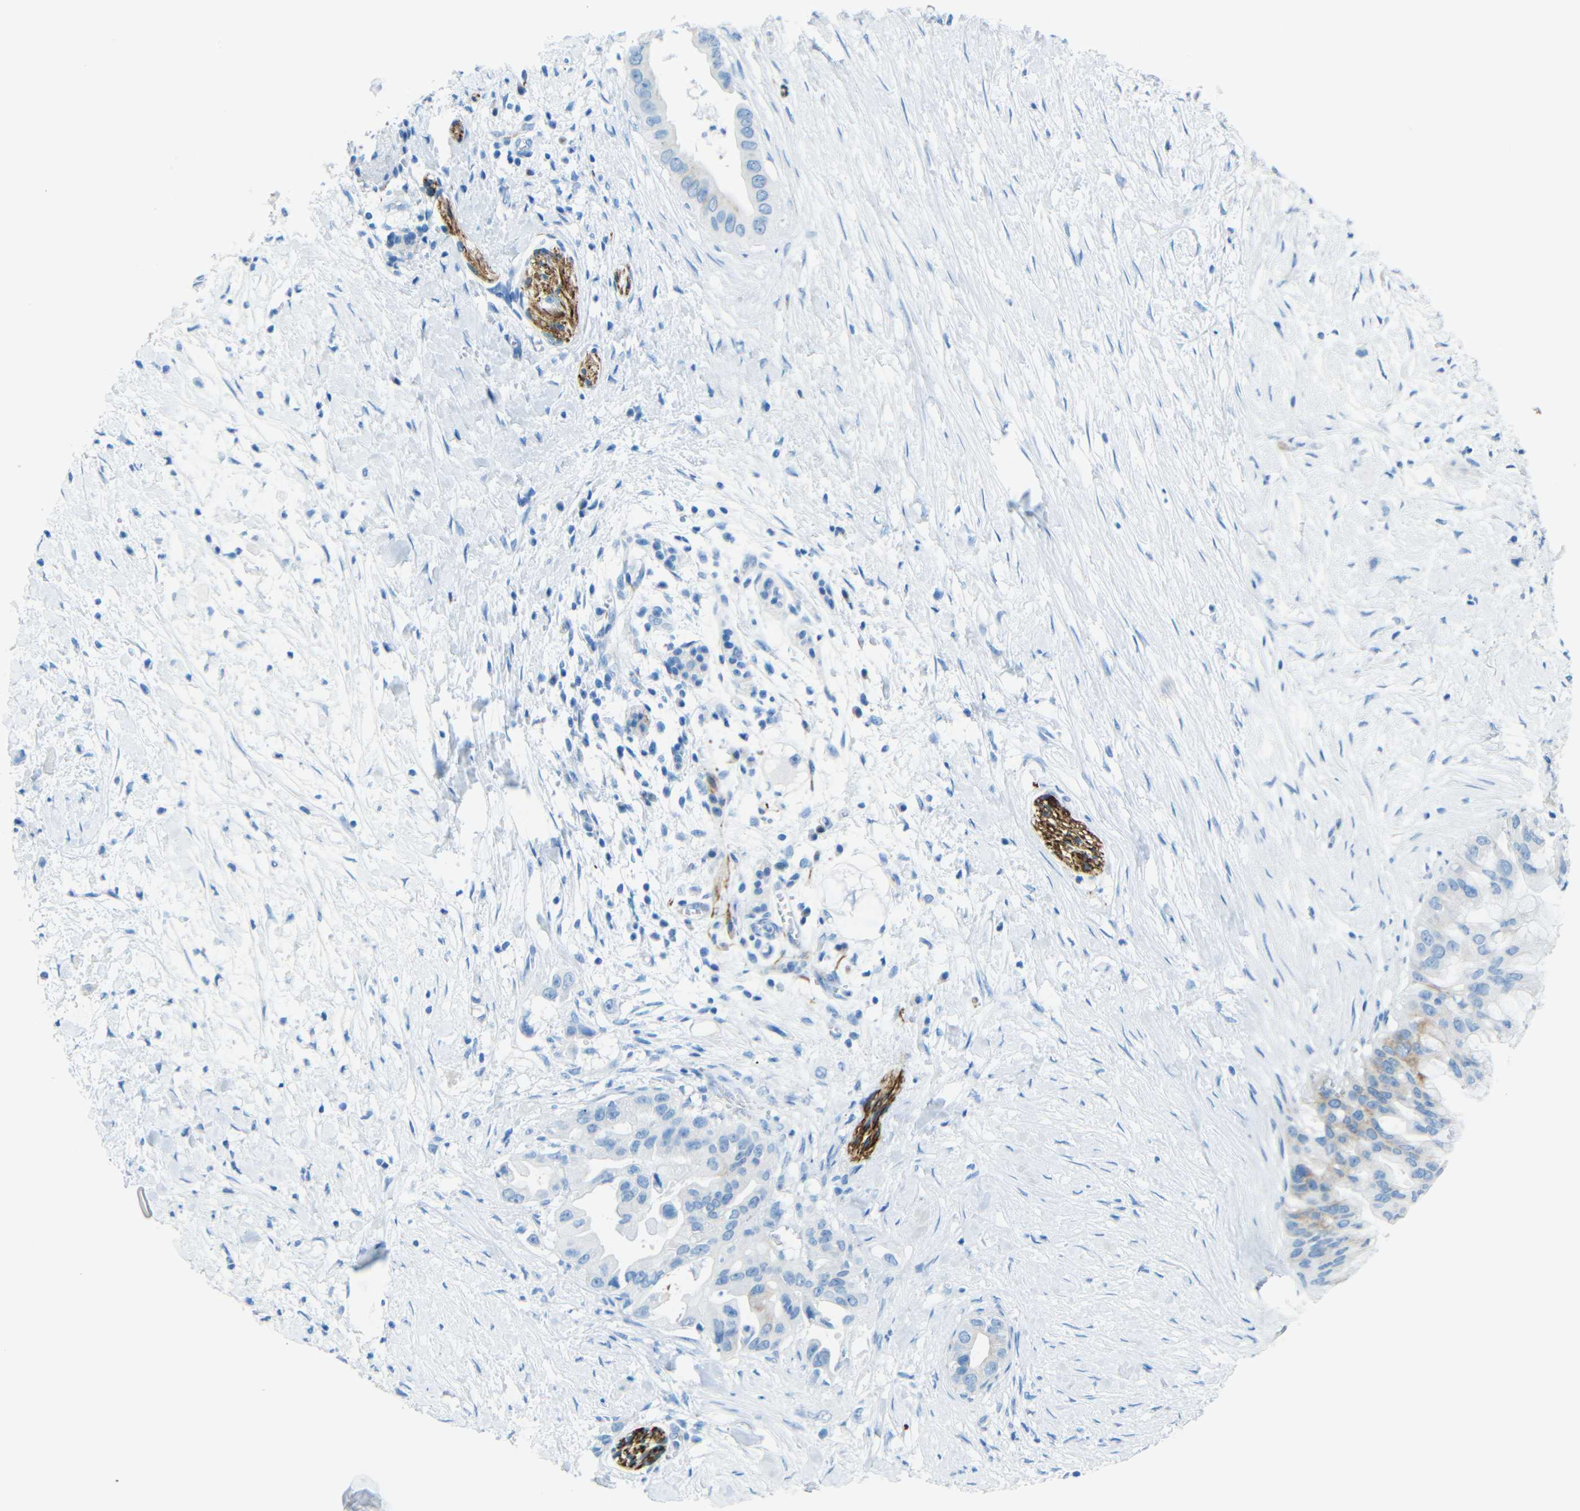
{"staining": {"intensity": "negative", "quantity": "none", "location": "none"}, "tissue": "pancreatic cancer", "cell_type": "Tumor cells", "image_type": "cancer", "snomed": [{"axis": "morphology", "description": "Adenocarcinoma, NOS"}, {"axis": "topography", "description": "Pancreas"}], "caption": "Tumor cells are negative for protein expression in human pancreatic cancer. The staining is performed using DAB brown chromogen with nuclei counter-stained in using hematoxylin.", "gene": "TUBB4B", "patient": {"sex": "male", "age": 55}}